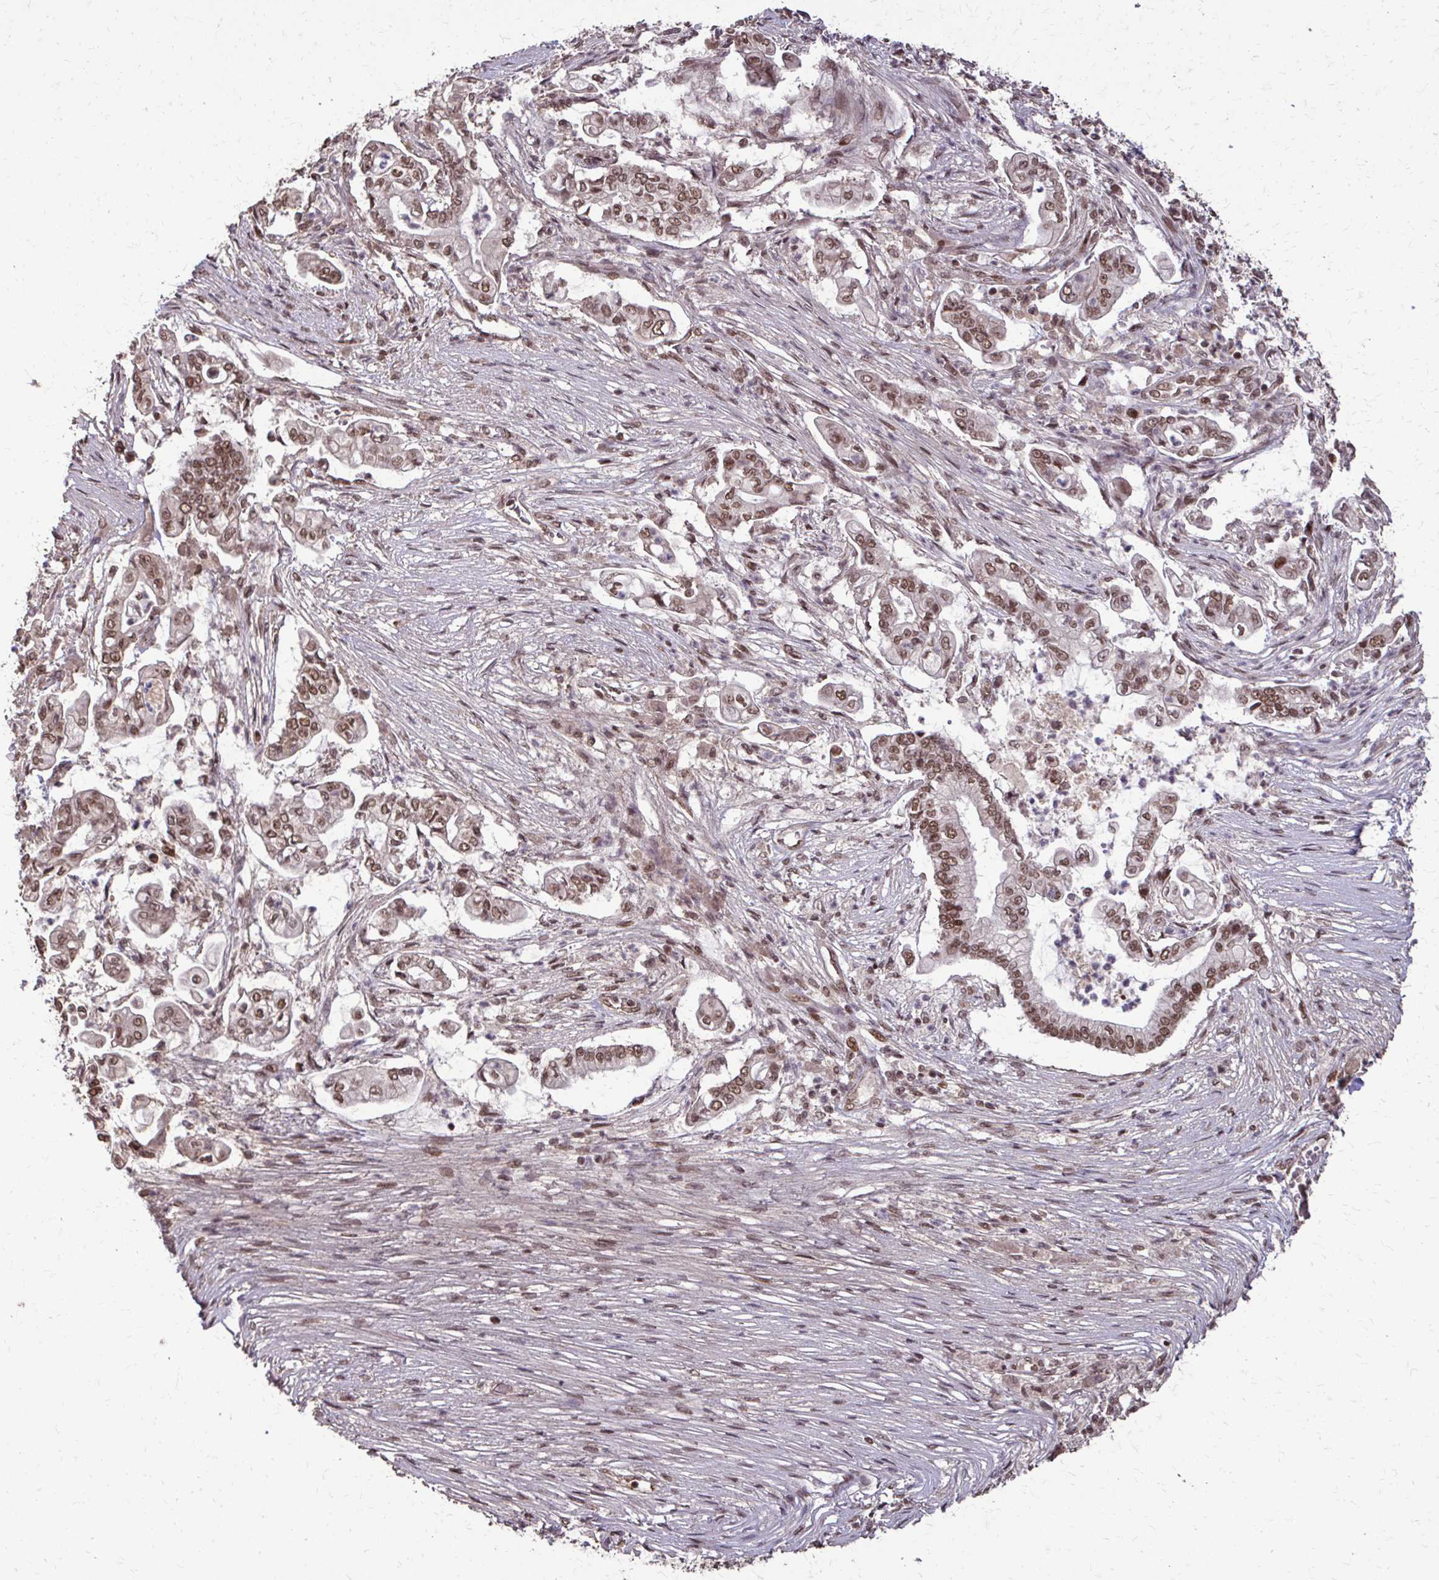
{"staining": {"intensity": "moderate", "quantity": ">75%", "location": "nuclear"}, "tissue": "pancreatic cancer", "cell_type": "Tumor cells", "image_type": "cancer", "snomed": [{"axis": "morphology", "description": "Adenocarcinoma, NOS"}, {"axis": "topography", "description": "Pancreas"}], "caption": "A high-resolution image shows immunohistochemistry (IHC) staining of adenocarcinoma (pancreatic), which displays moderate nuclear expression in approximately >75% of tumor cells.", "gene": "SS18", "patient": {"sex": "female", "age": 69}}